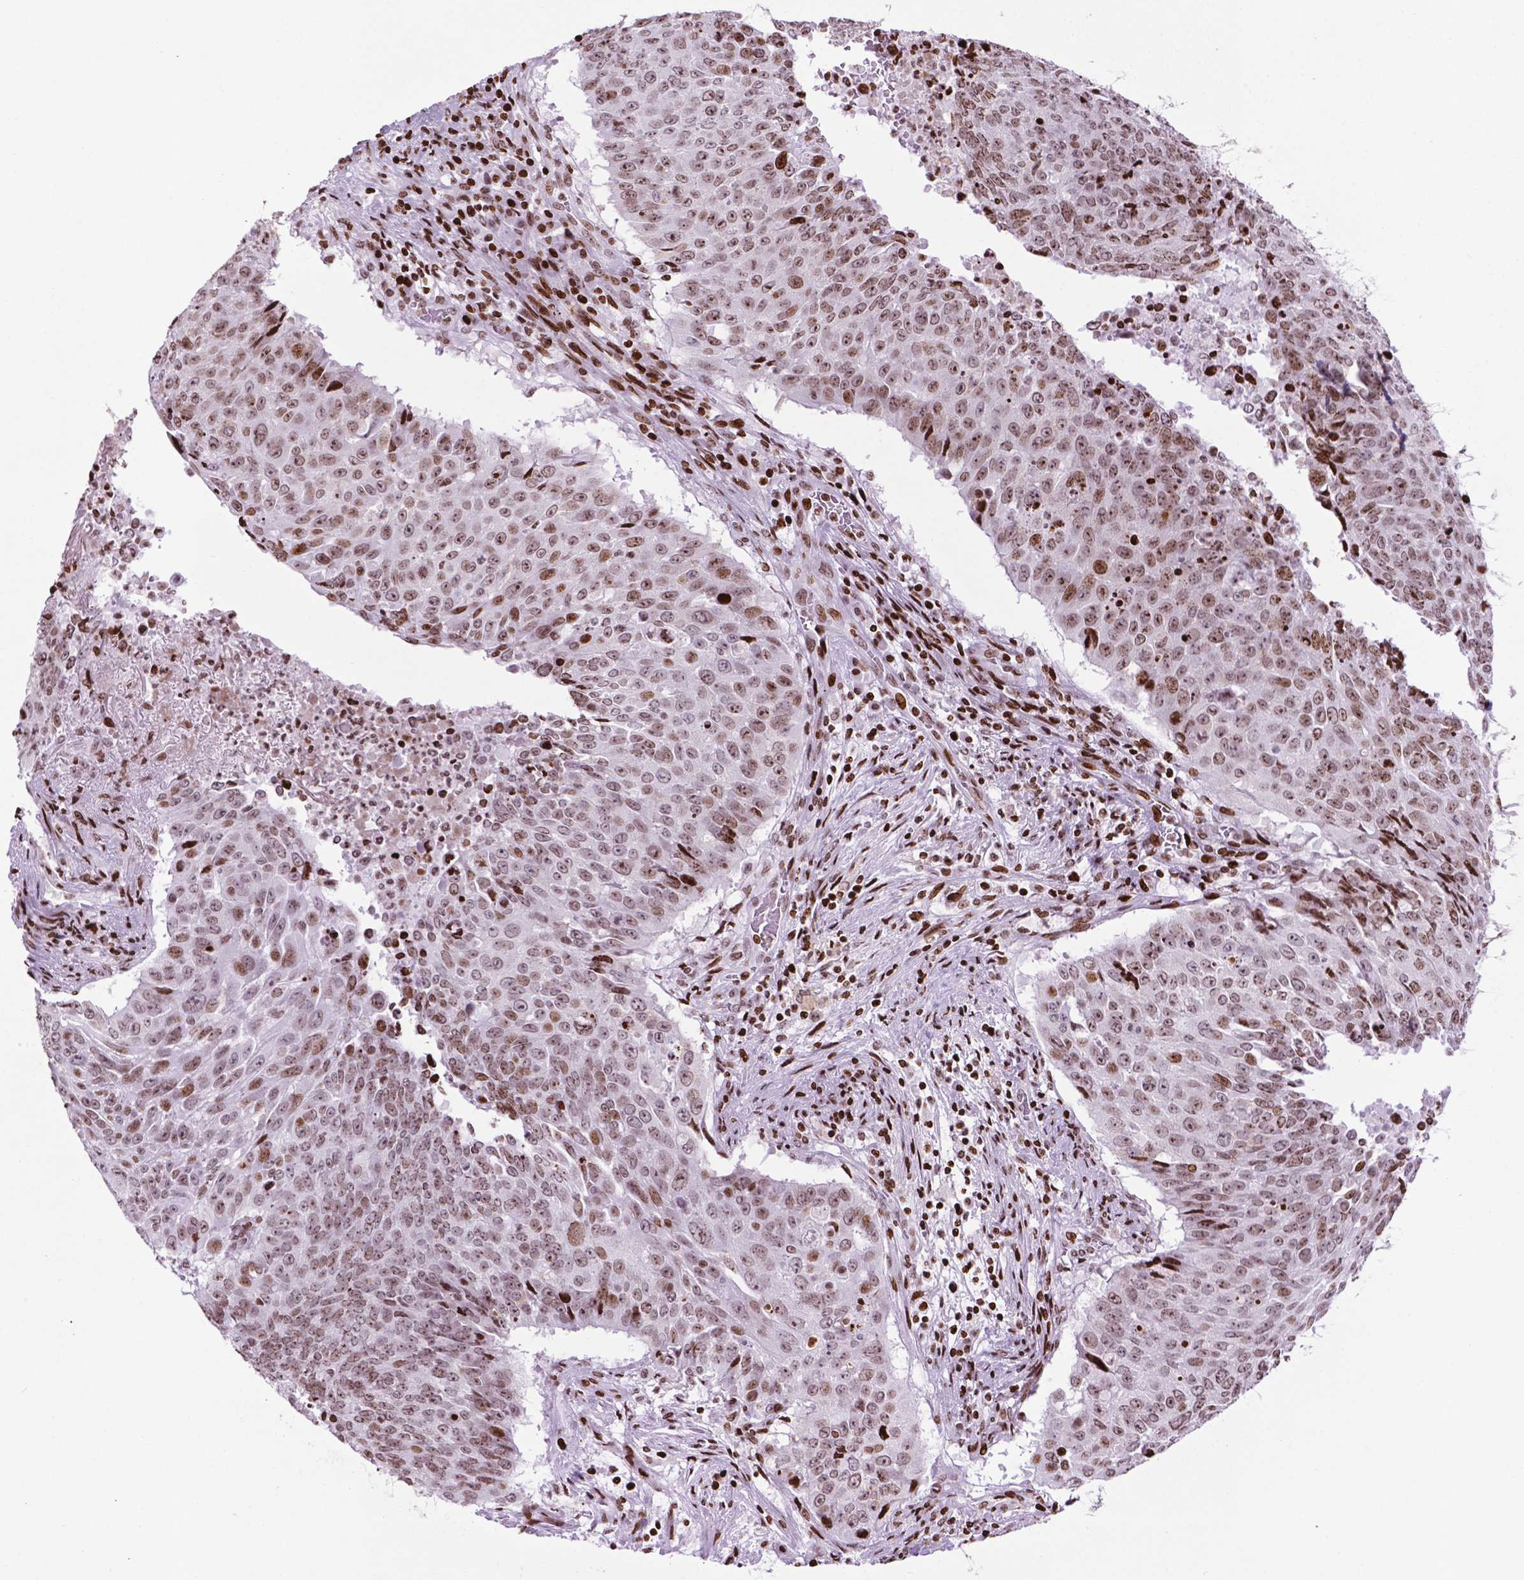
{"staining": {"intensity": "moderate", "quantity": ">75%", "location": "nuclear"}, "tissue": "lung cancer", "cell_type": "Tumor cells", "image_type": "cancer", "snomed": [{"axis": "morphology", "description": "Normal tissue, NOS"}, {"axis": "morphology", "description": "Squamous cell carcinoma, NOS"}, {"axis": "topography", "description": "Bronchus"}, {"axis": "topography", "description": "Lung"}], "caption": "A brown stain labels moderate nuclear staining of a protein in human lung cancer tumor cells. The staining is performed using DAB brown chromogen to label protein expression. The nuclei are counter-stained blue using hematoxylin.", "gene": "TMEM250", "patient": {"sex": "male", "age": 64}}